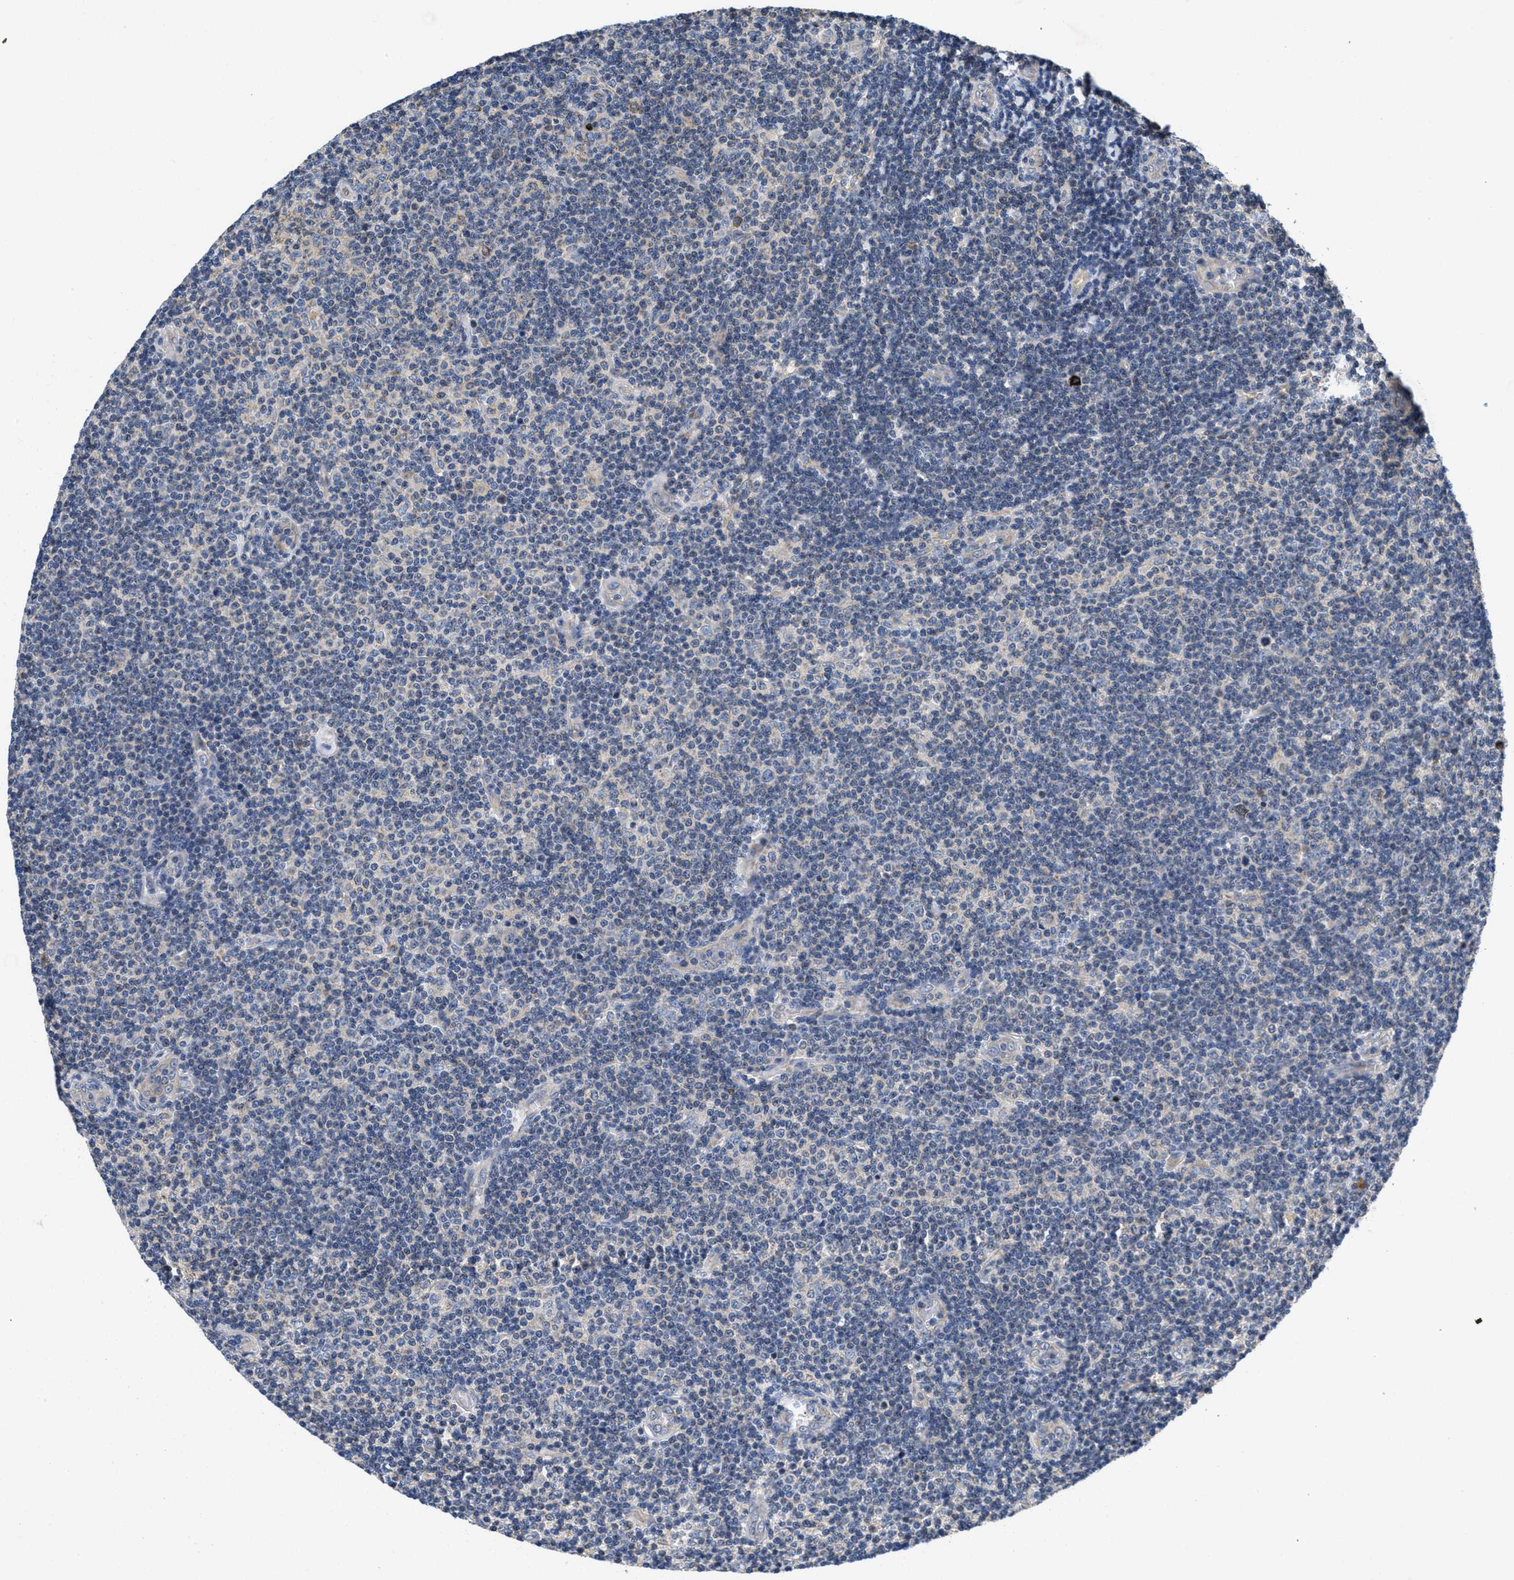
{"staining": {"intensity": "negative", "quantity": "none", "location": "none"}, "tissue": "lymphoma", "cell_type": "Tumor cells", "image_type": "cancer", "snomed": [{"axis": "morphology", "description": "Malignant lymphoma, non-Hodgkin's type, Low grade"}, {"axis": "topography", "description": "Lymph node"}], "caption": "Tumor cells are negative for brown protein staining in malignant lymphoma, non-Hodgkin's type (low-grade).", "gene": "GALK1", "patient": {"sex": "male", "age": 83}}